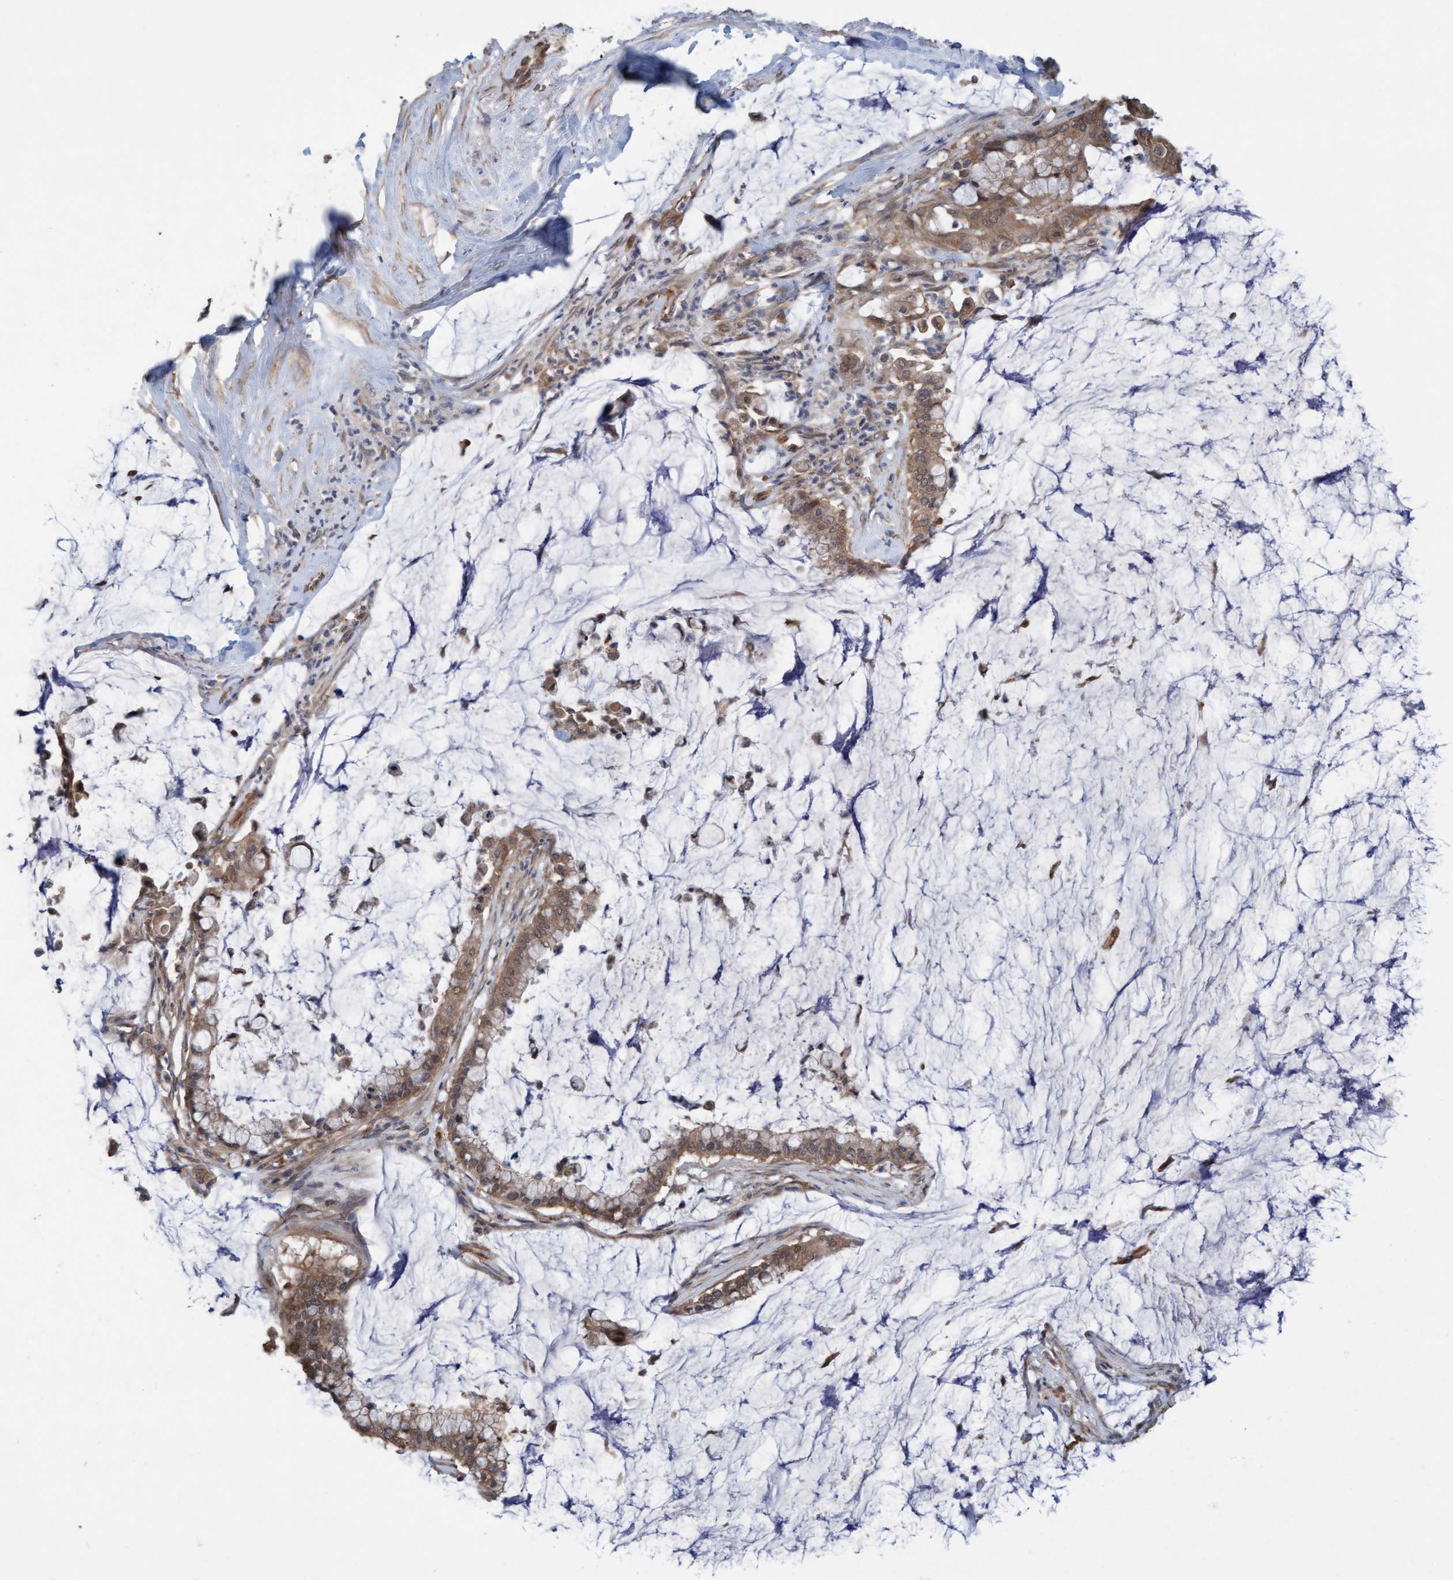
{"staining": {"intensity": "moderate", "quantity": ">75%", "location": "cytoplasmic/membranous,nuclear"}, "tissue": "pancreatic cancer", "cell_type": "Tumor cells", "image_type": "cancer", "snomed": [{"axis": "morphology", "description": "Adenocarcinoma, NOS"}, {"axis": "topography", "description": "Pancreas"}], "caption": "A medium amount of moderate cytoplasmic/membranous and nuclear expression is appreciated in about >75% of tumor cells in adenocarcinoma (pancreatic) tissue. Using DAB (3,3'-diaminobenzidine) (brown) and hematoxylin (blue) stains, captured at high magnification using brightfield microscopy.", "gene": "CDC42EP4", "patient": {"sex": "male", "age": 41}}